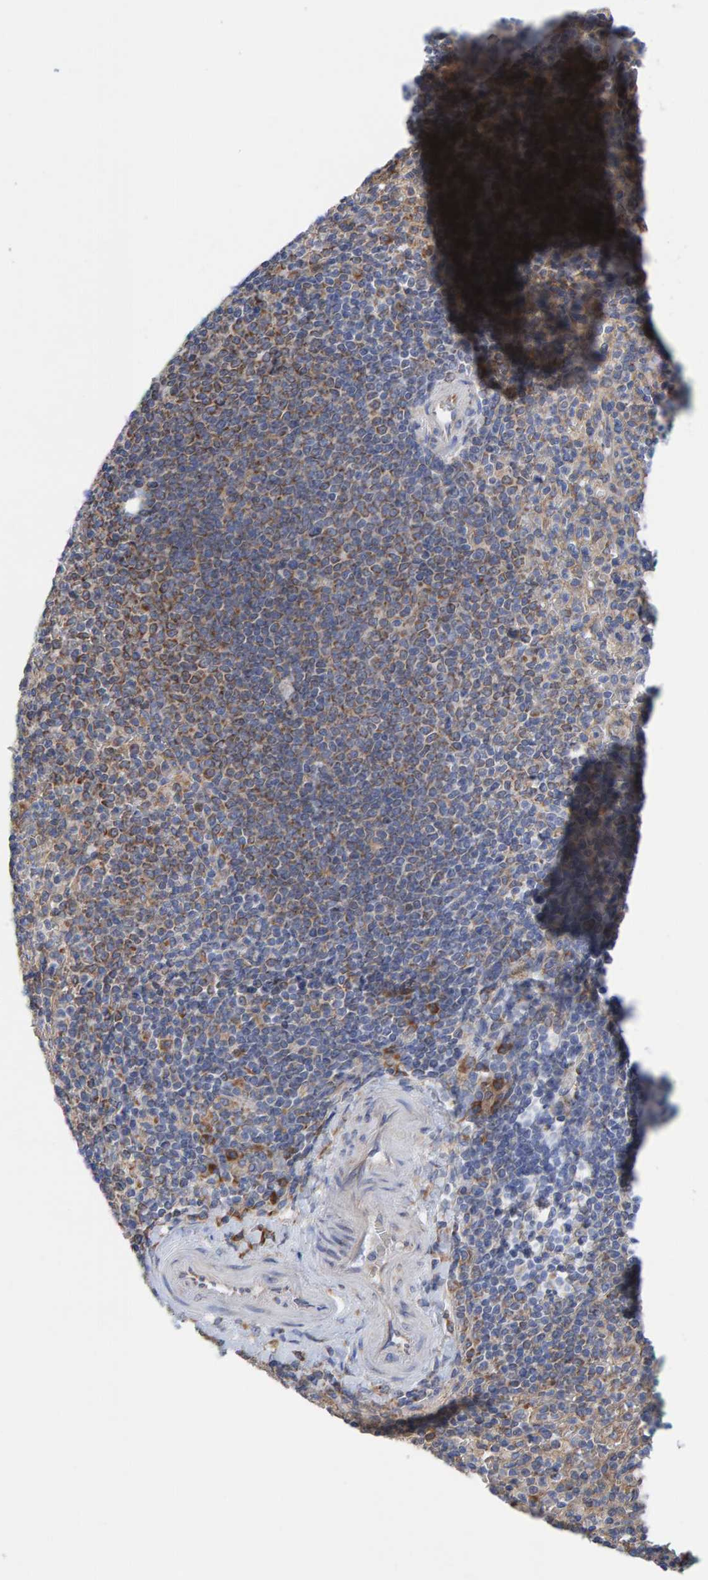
{"staining": {"intensity": "weak", "quantity": "25%-75%", "location": "cytoplasmic/membranous"}, "tissue": "spleen", "cell_type": "Cells in red pulp", "image_type": "normal", "snomed": [{"axis": "morphology", "description": "Normal tissue, NOS"}, {"axis": "topography", "description": "Spleen"}], "caption": "Immunohistochemistry (IHC) of unremarkable human spleen shows low levels of weak cytoplasmic/membranous expression in approximately 25%-75% of cells in red pulp. Immunohistochemistry (IHC) stains the protein in brown and the nuclei are stained blue.", "gene": "CDK5RAP3", "patient": {"sex": "male", "age": 36}}